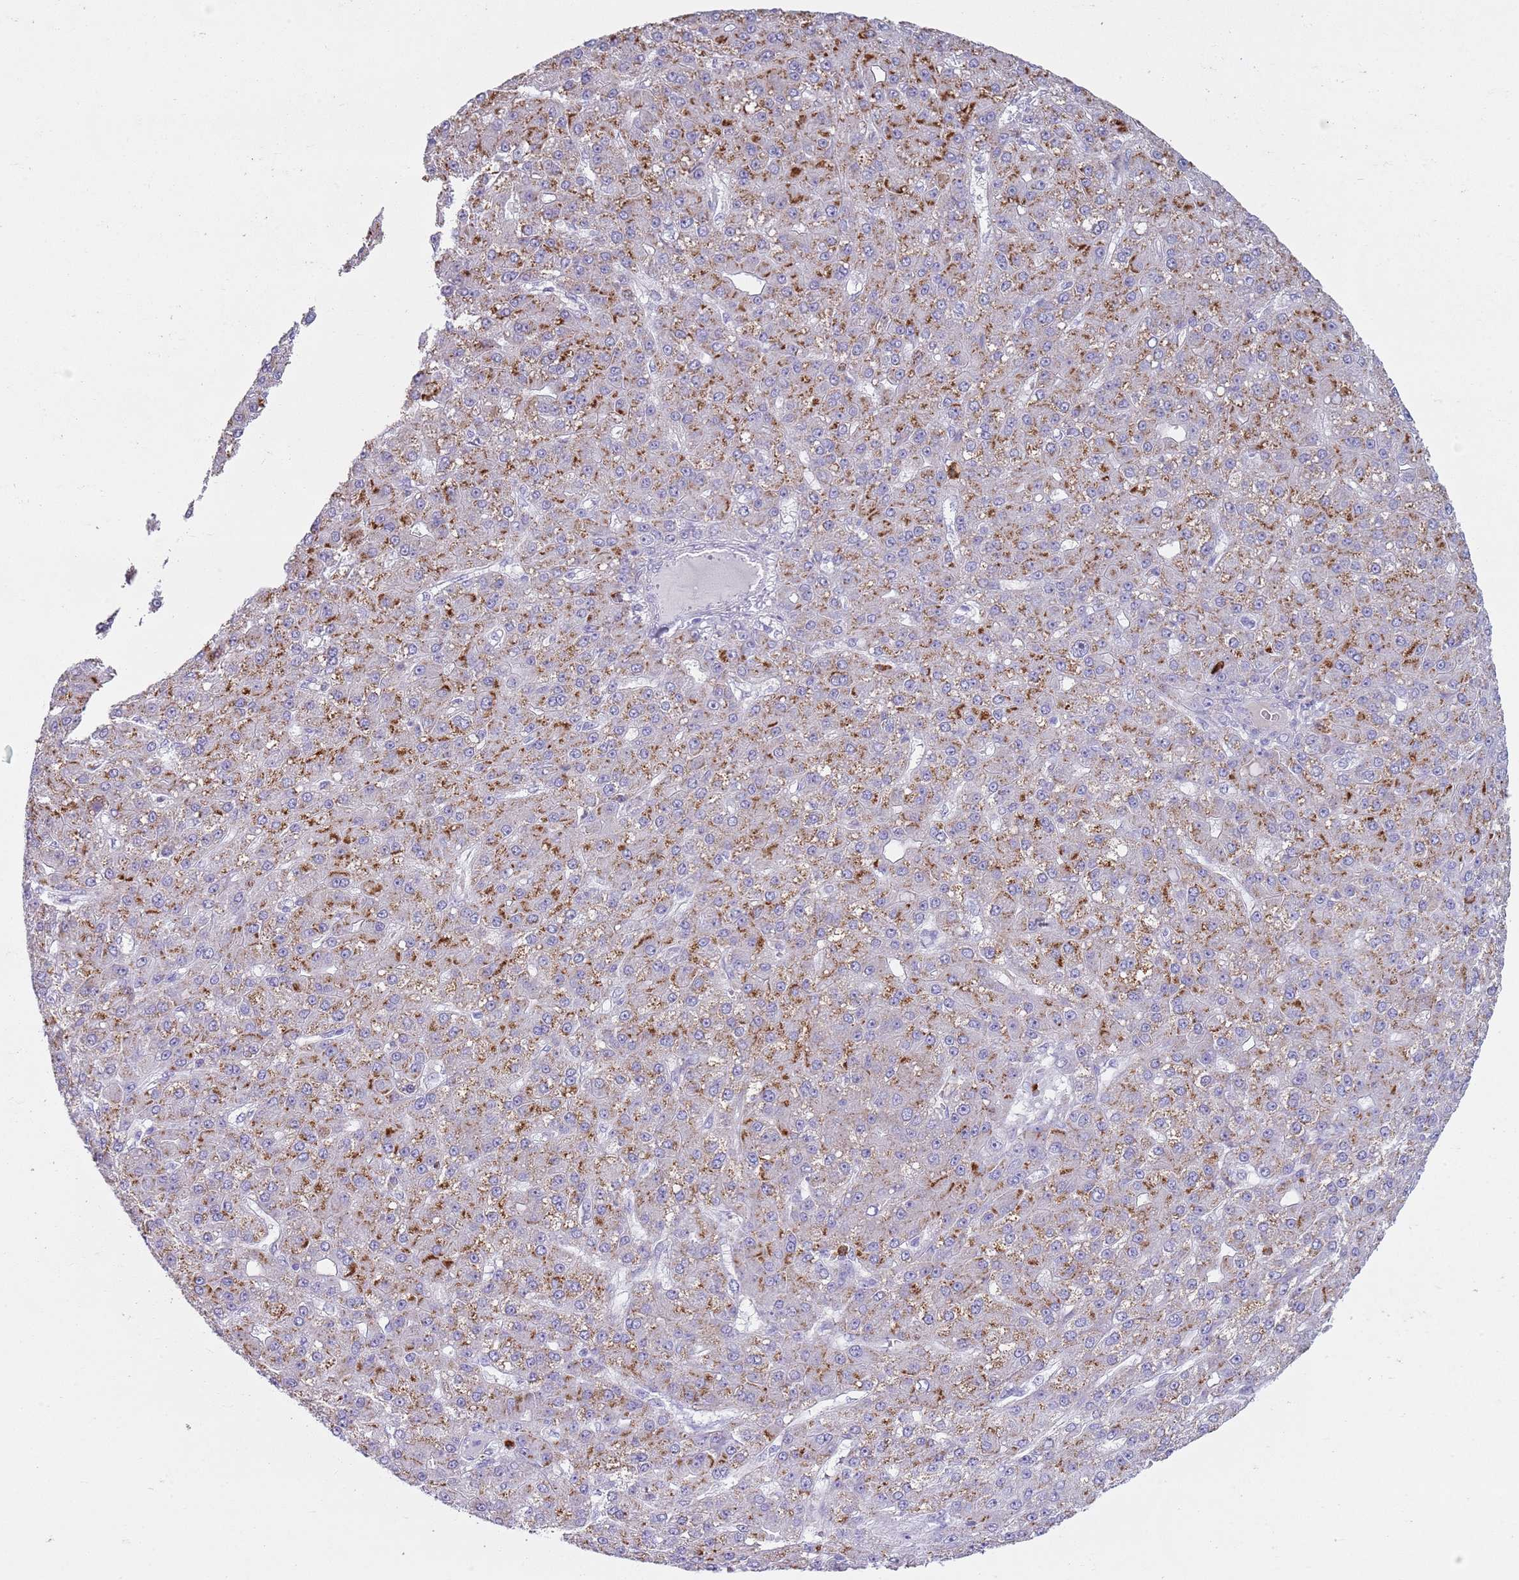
{"staining": {"intensity": "strong", "quantity": "25%-75%", "location": "cytoplasmic/membranous"}, "tissue": "liver cancer", "cell_type": "Tumor cells", "image_type": "cancer", "snomed": [{"axis": "morphology", "description": "Carcinoma, Hepatocellular, NOS"}, {"axis": "topography", "description": "Liver"}], "caption": "IHC staining of hepatocellular carcinoma (liver), which displays high levels of strong cytoplasmic/membranous positivity in about 25%-75% of tumor cells indicating strong cytoplasmic/membranous protein positivity. The staining was performed using DAB (brown) for protein detection and nuclei were counterstained in hematoxylin (blue).", "gene": "CD177", "patient": {"sex": "male", "age": 67}}